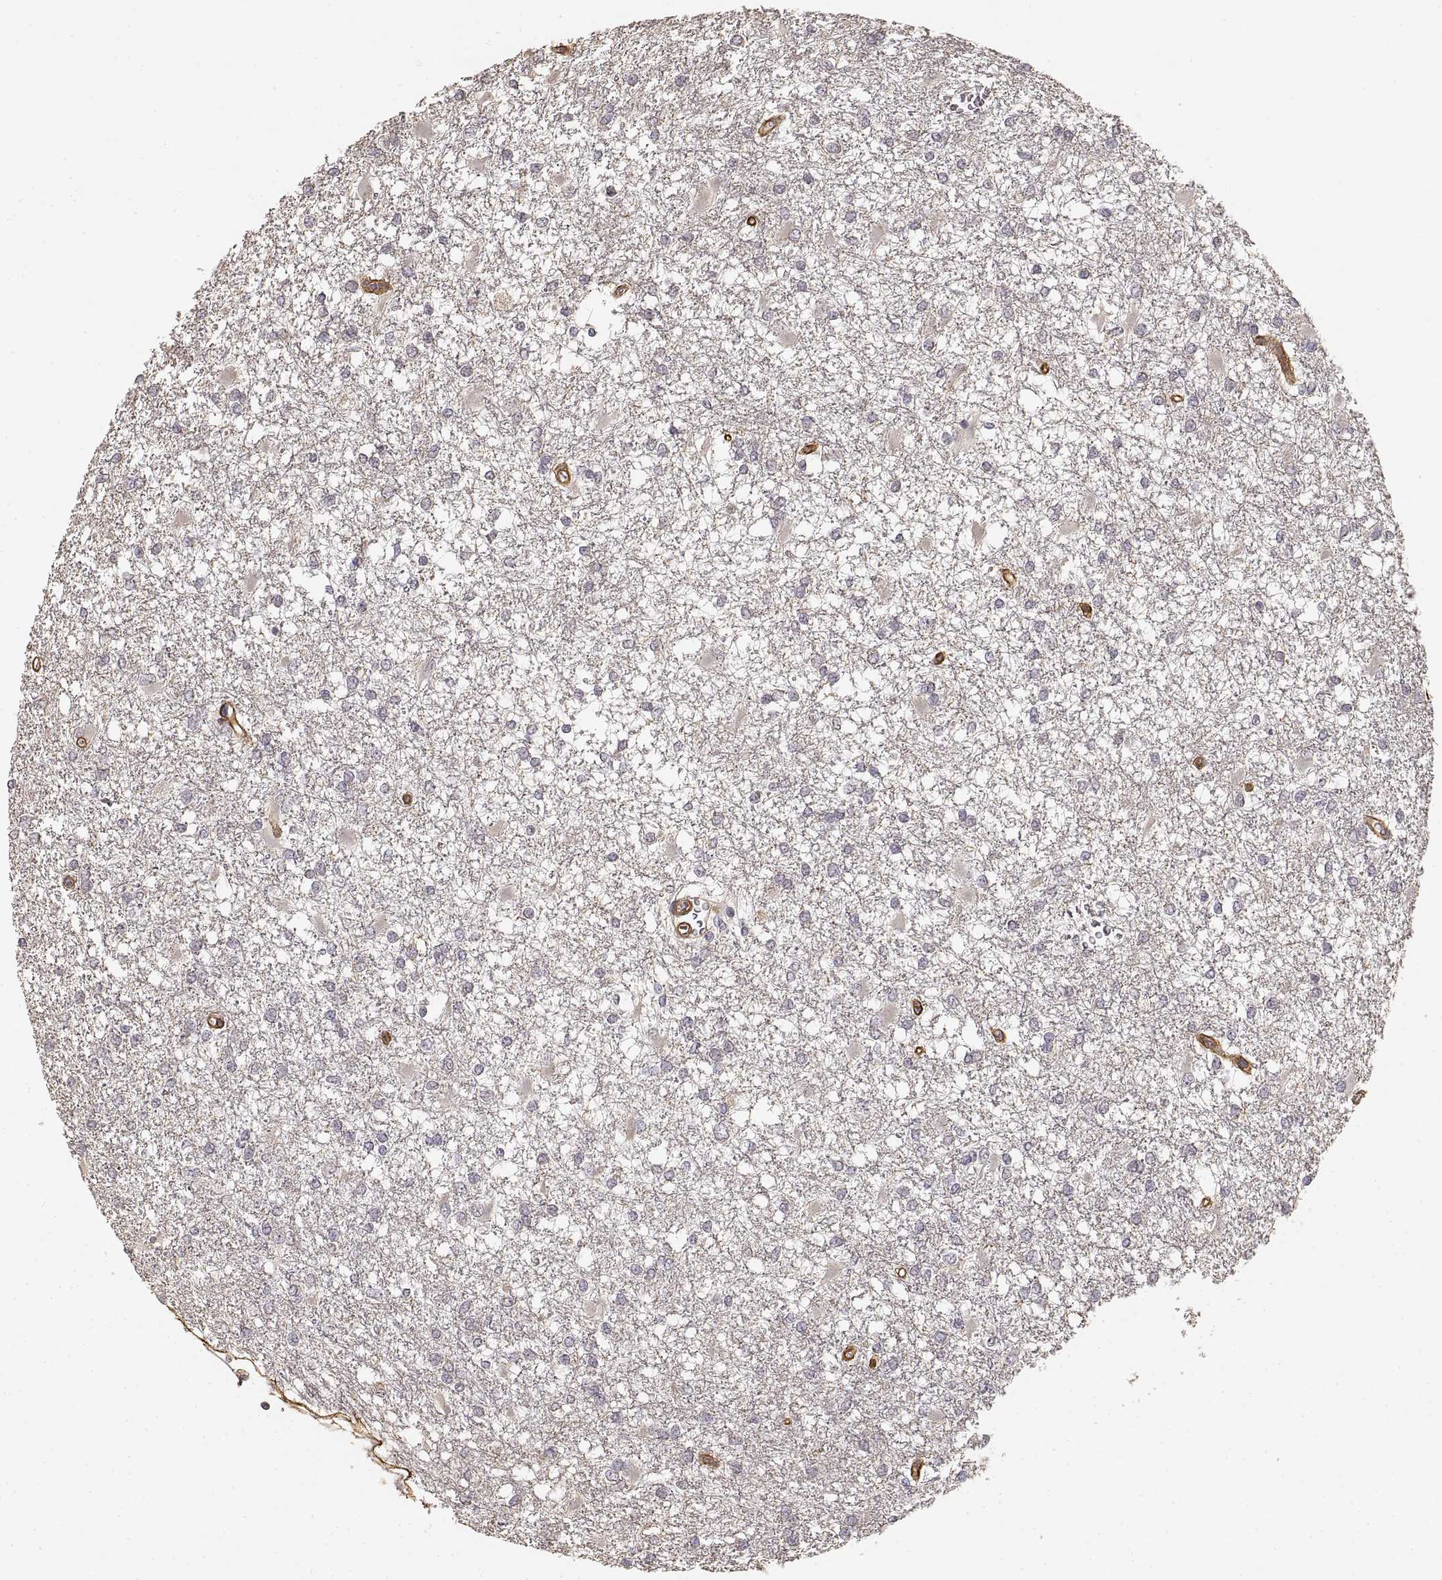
{"staining": {"intensity": "negative", "quantity": "none", "location": "none"}, "tissue": "glioma", "cell_type": "Tumor cells", "image_type": "cancer", "snomed": [{"axis": "morphology", "description": "Glioma, malignant, High grade"}, {"axis": "topography", "description": "Cerebral cortex"}], "caption": "The IHC photomicrograph has no significant expression in tumor cells of malignant glioma (high-grade) tissue. (DAB (3,3'-diaminobenzidine) immunohistochemistry (IHC) visualized using brightfield microscopy, high magnification).", "gene": "LAMA4", "patient": {"sex": "male", "age": 79}}